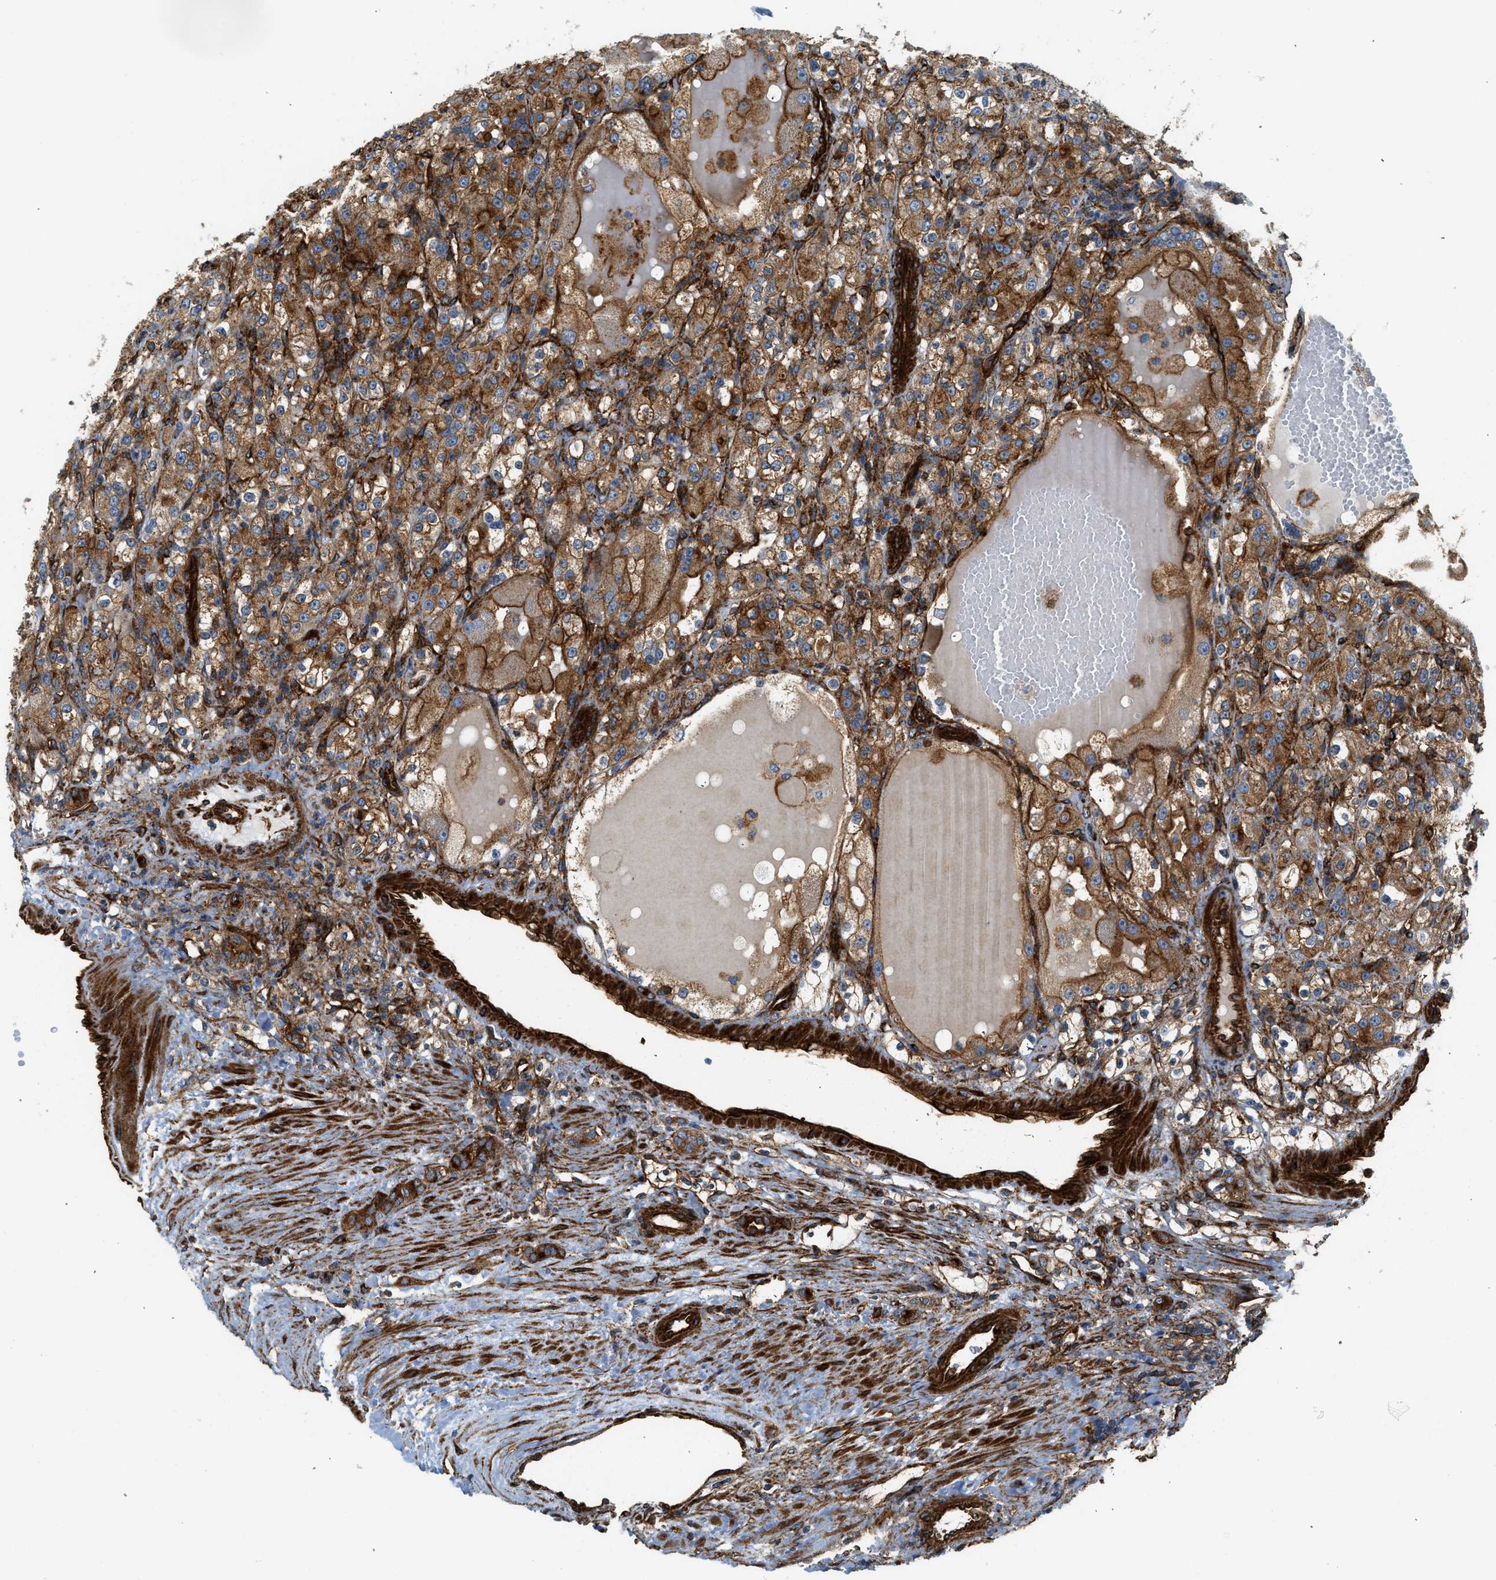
{"staining": {"intensity": "moderate", "quantity": ">75%", "location": "cytoplasmic/membranous"}, "tissue": "renal cancer", "cell_type": "Tumor cells", "image_type": "cancer", "snomed": [{"axis": "morphology", "description": "Adenocarcinoma, NOS"}, {"axis": "topography", "description": "Kidney"}], "caption": "IHC of renal adenocarcinoma reveals medium levels of moderate cytoplasmic/membranous positivity in about >75% of tumor cells.", "gene": "HIP1", "patient": {"sex": "male", "age": 61}}